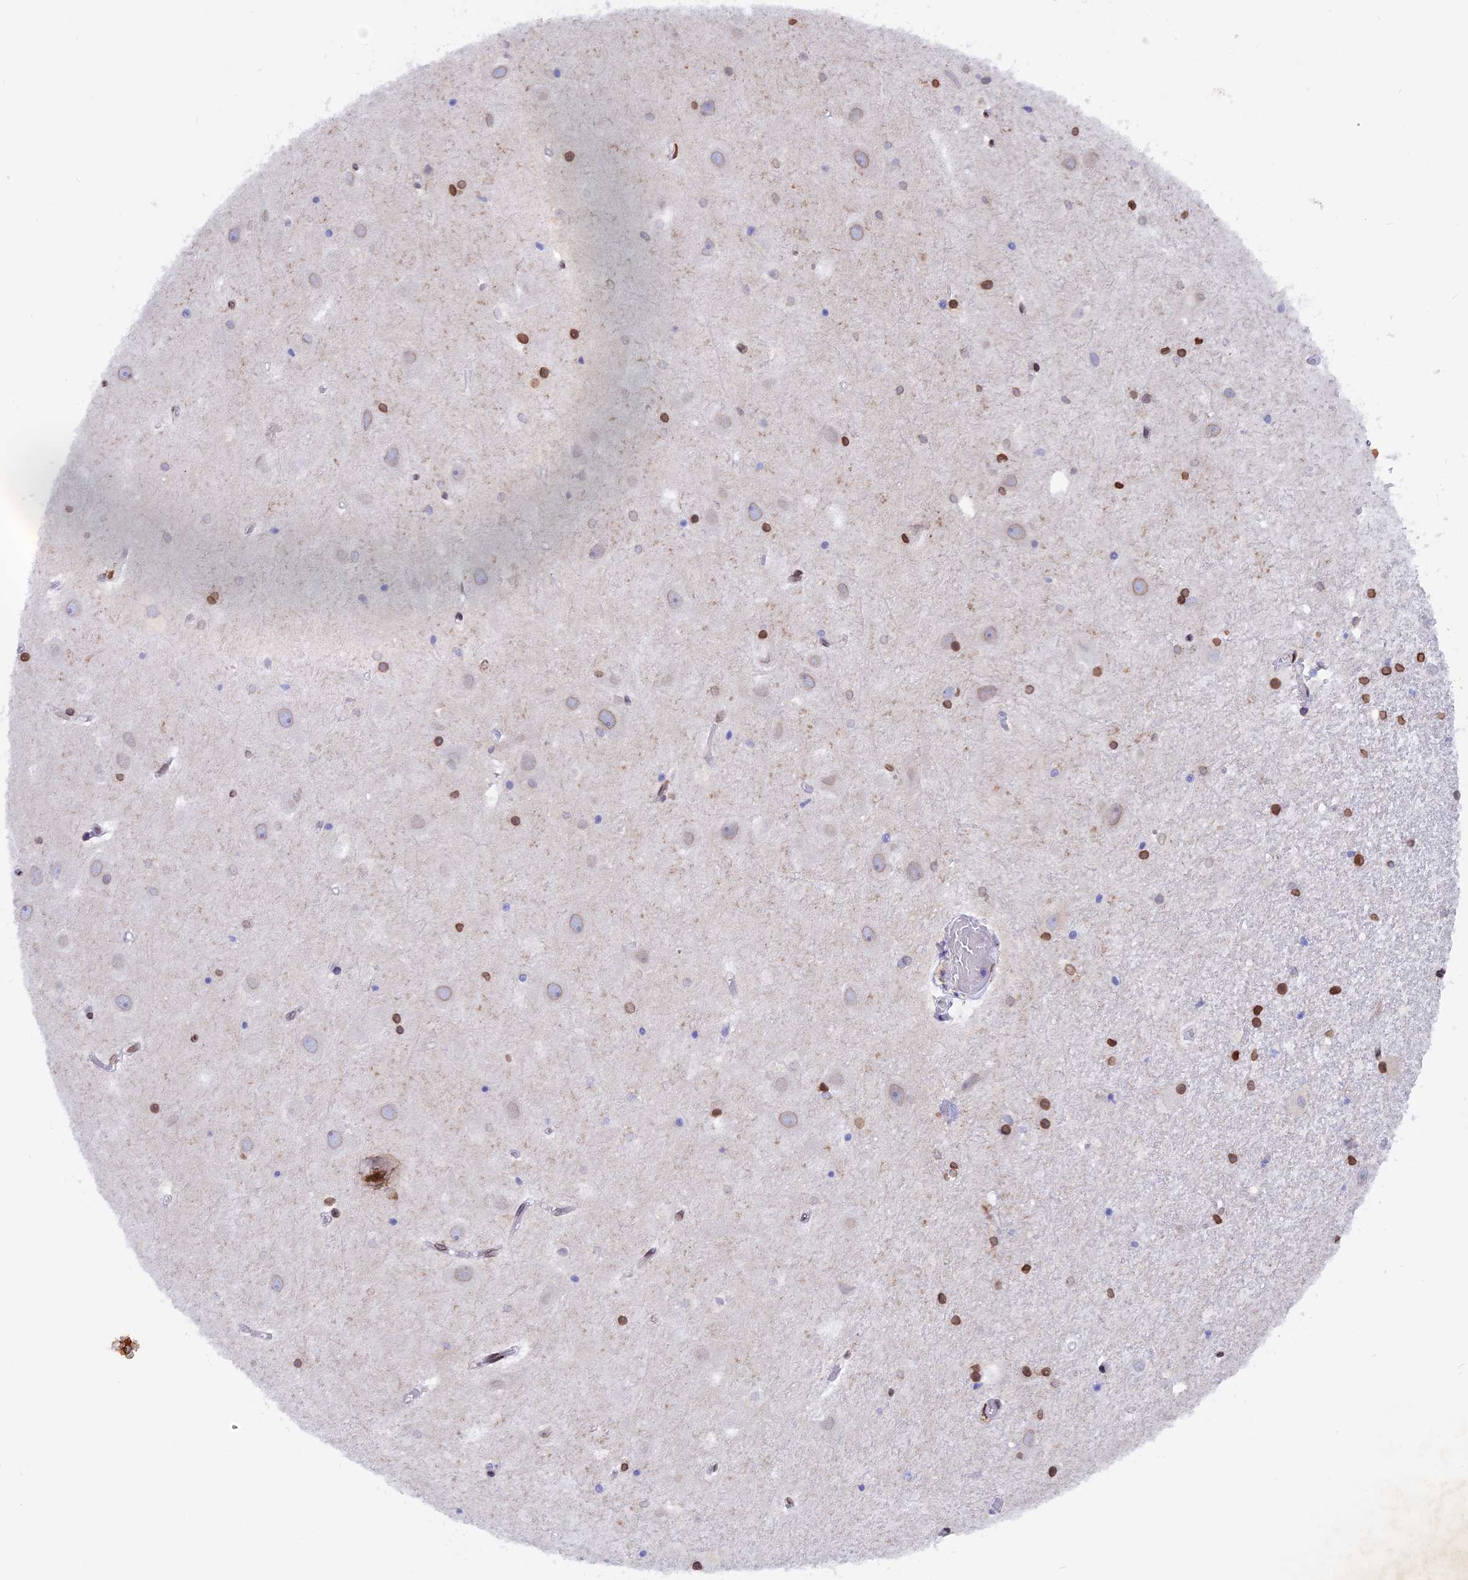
{"staining": {"intensity": "moderate", "quantity": "25%-75%", "location": "cytoplasmic/membranous,nuclear"}, "tissue": "hippocampus", "cell_type": "Glial cells", "image_type": "normal", "snomed": [{"axis": "morphology", "description": "Normal tissue, NOS"}, {"axis": "topography", "description": "Hippocampus"}], "caption": "Hippocampus stained with a brown dye reveals moderate cytoplasmic/membranous,nuclear positive positivity in about 25%-75% of glial cells.", "gene": "TMPRSS7", "patient": {"sex": "female", "age": 52}}